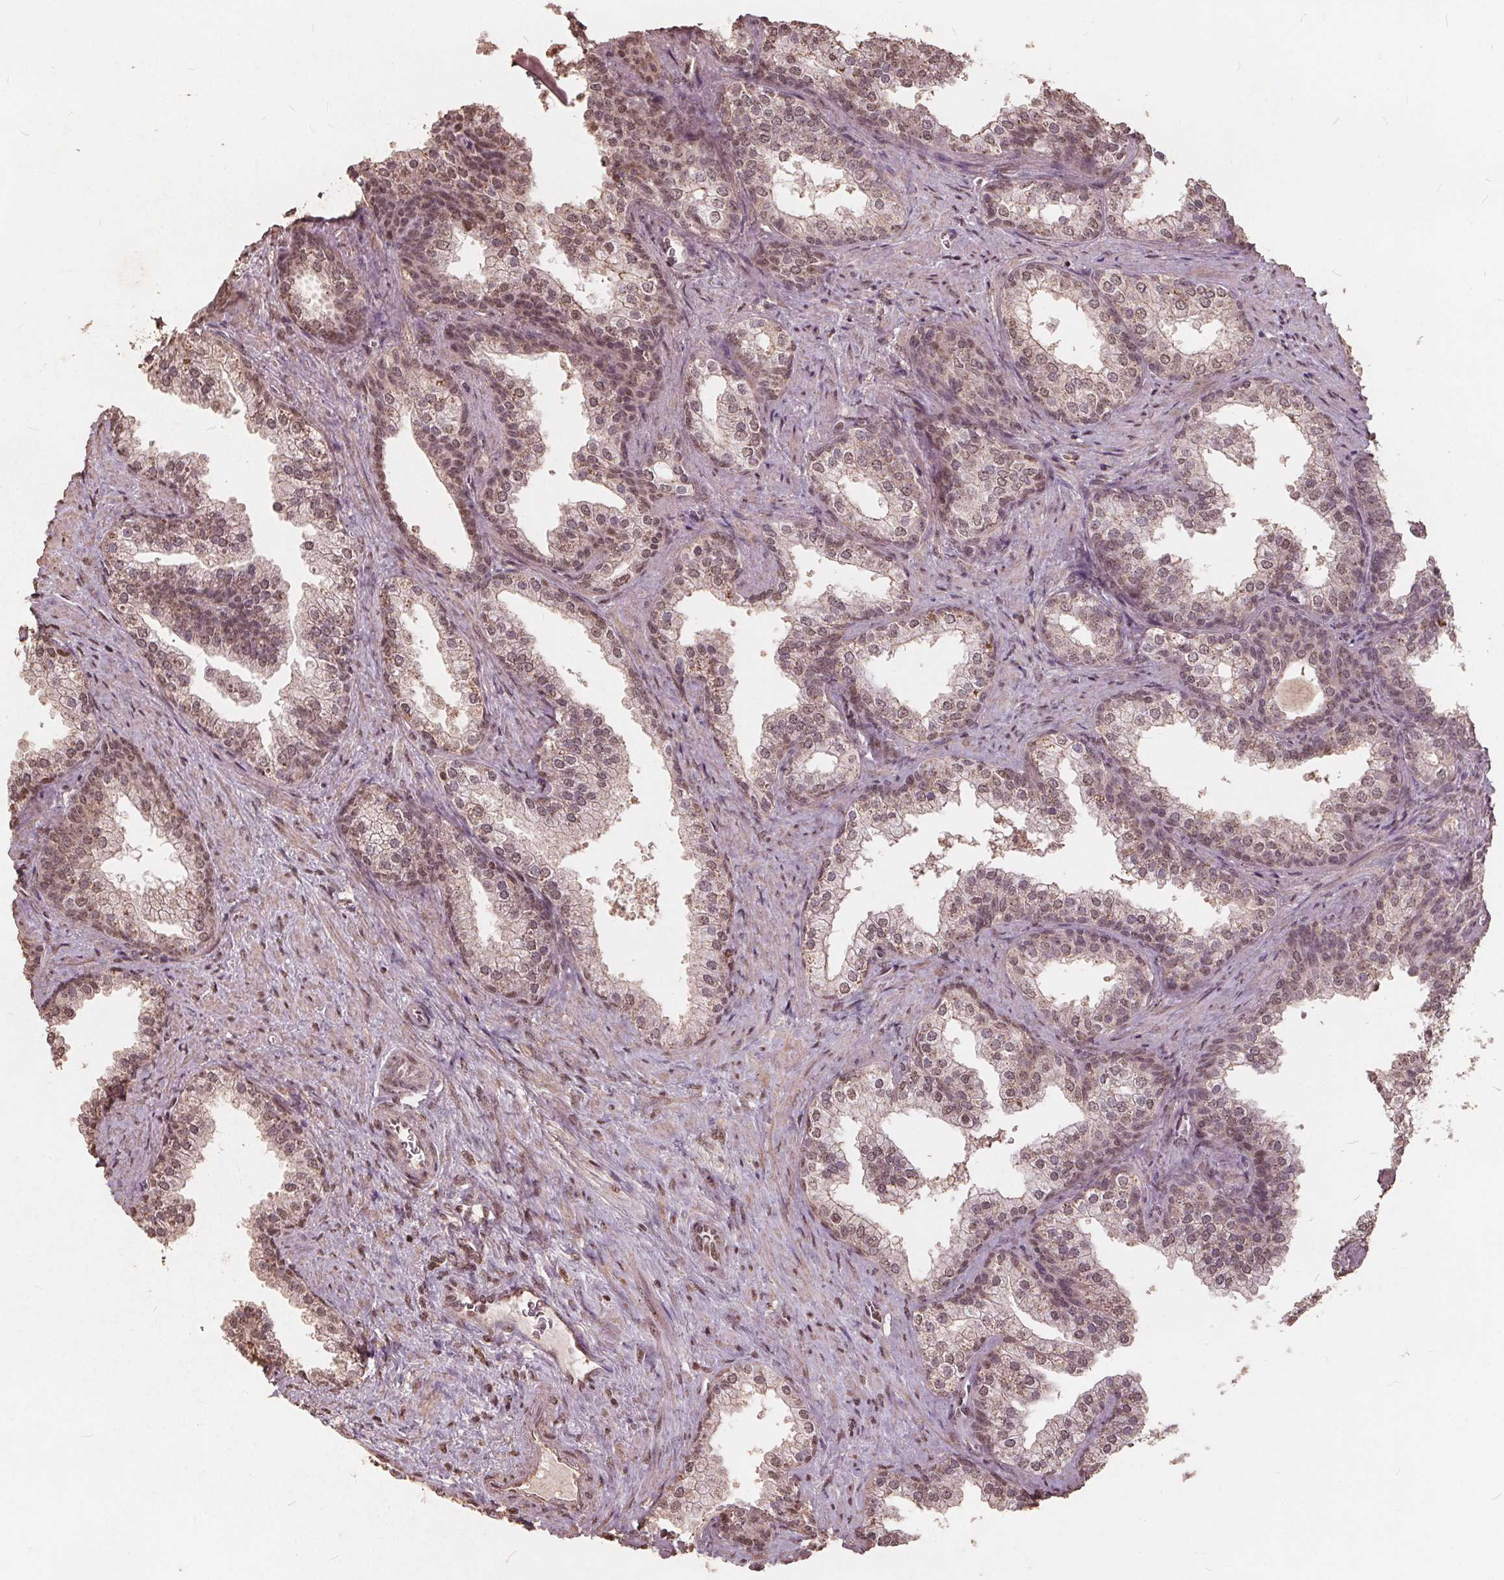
{"staining": {"intensity": "weak", "quantity": ">75%", "location": "nuclear"}, "tissue": "prostate", "cell_type": "Glandular cells", "image_type": "normal", "snomed": [{"axis": "morphology", "description": "Normal tissue, NOS"}, {"axis": "topography", "description": "Prostate"}], "caption": "Immunohistochemistry (IHC) staining of normal prostate, which shows low levels of weak nuclear staining in about >75% of glandular cells indicating weak nuclear protein expression. The staining was performed using DAB (3,3'-diaminobenzidine) (brown) for protein detection and nuclei were counterstained in hematoxylin (blue).", "gene": "DSG3", "patient": {"sex": "male", "age": 79}}